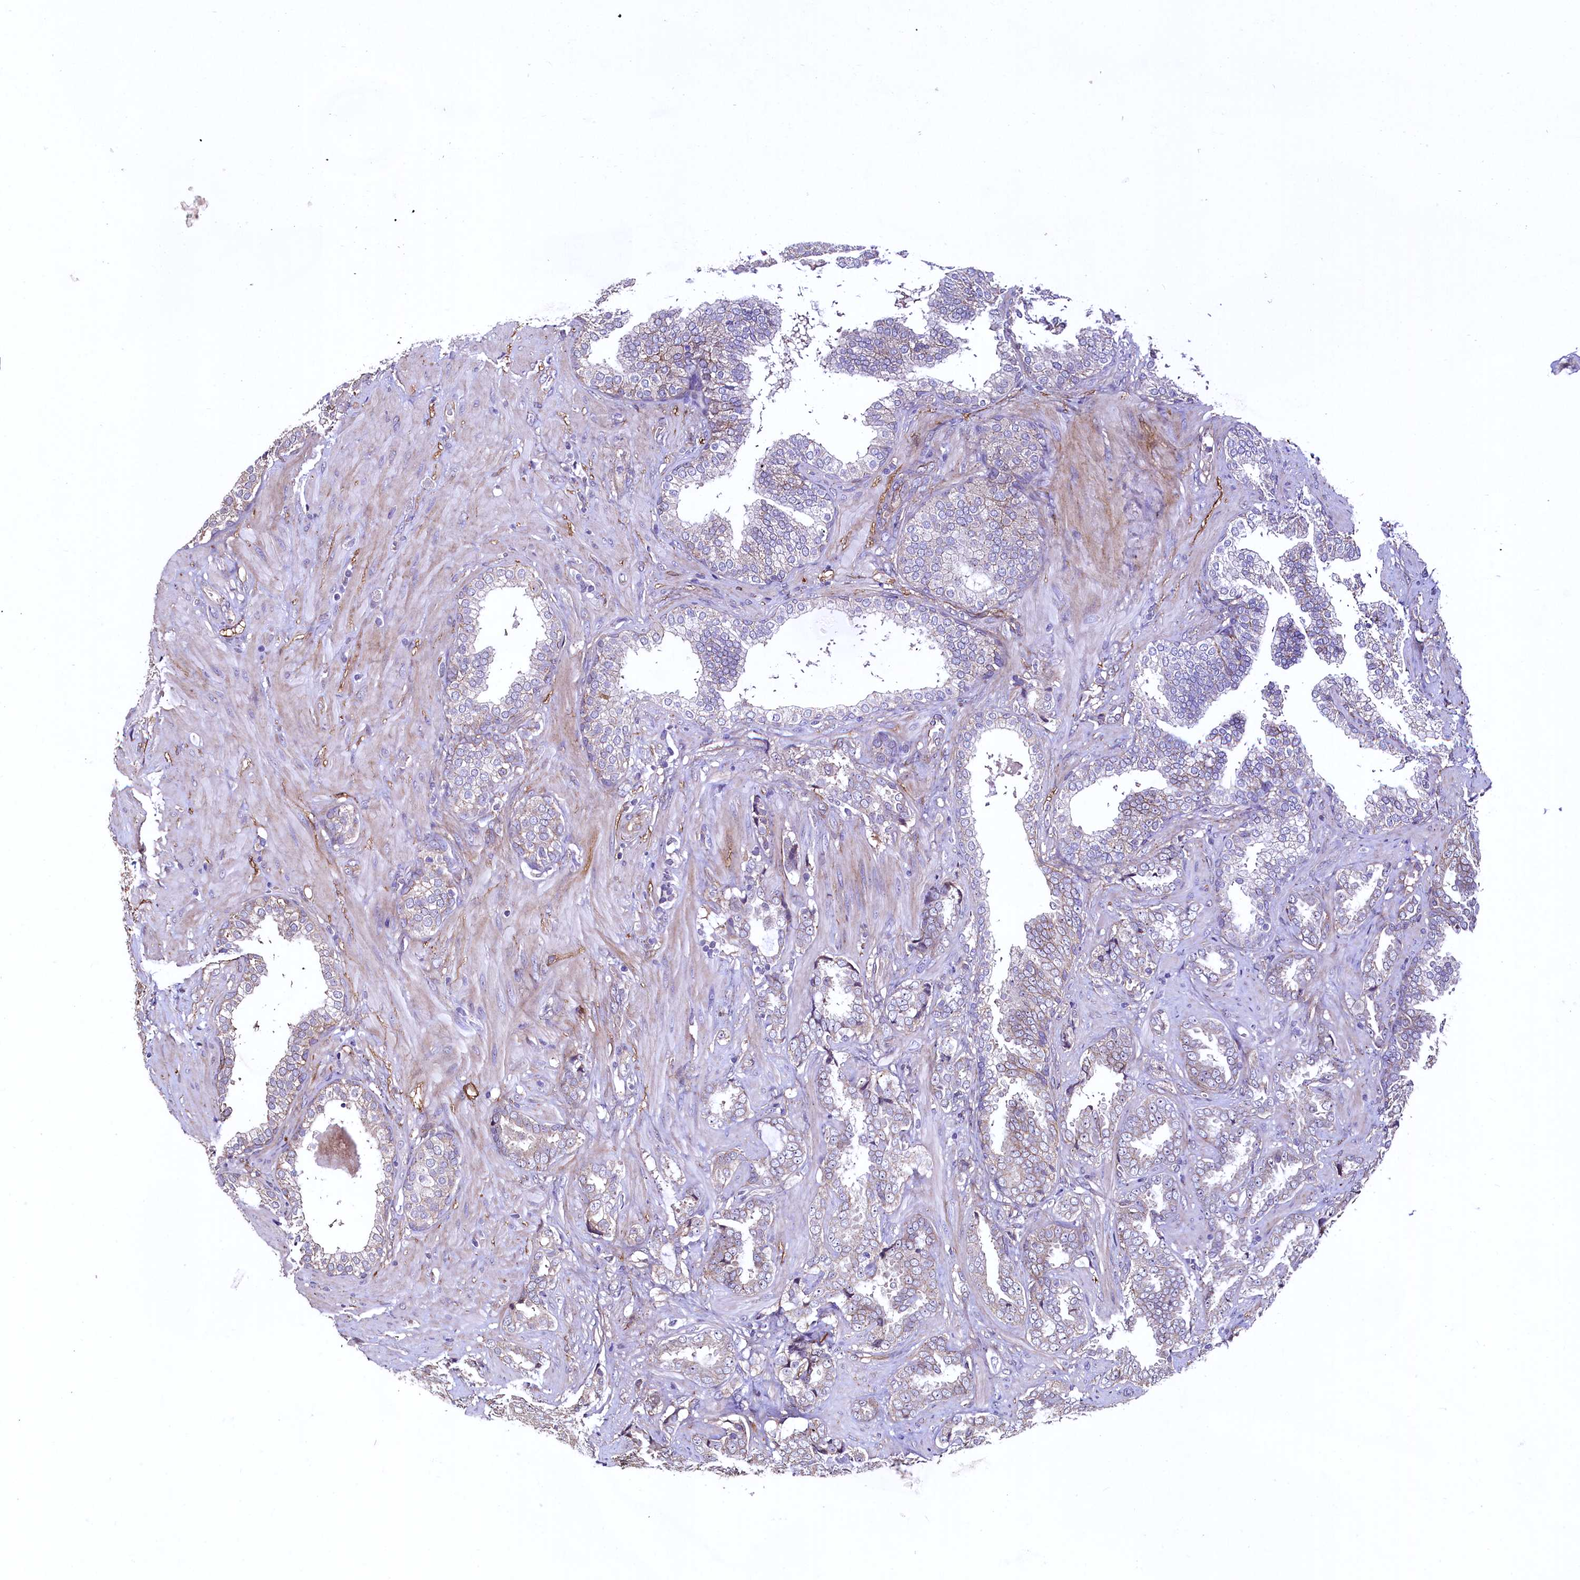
{"staining": {"intensity": "negative", "quantity": "none", "location": "none"}, "tissue": "prostate cancer", "cell_type": "Tumor cells", "image_type": "cancer", "snomed": [{"axis": "morphology", "description": "Adenocarcinoma, High grade"}, {"axis": "topography", "description": "Prostate and seminal vesicle, NOS"}], "caption": "IHC histopathology image of neoplastic tissue: human prostate cancer (adenocarcinoma (high-grade)) stained with DAB (3,3'-diaminobenzidine) shows no significant protein positivity in tumor cells.", "gene": "PALM", "patient": {"sex": "male", "age": 67}}